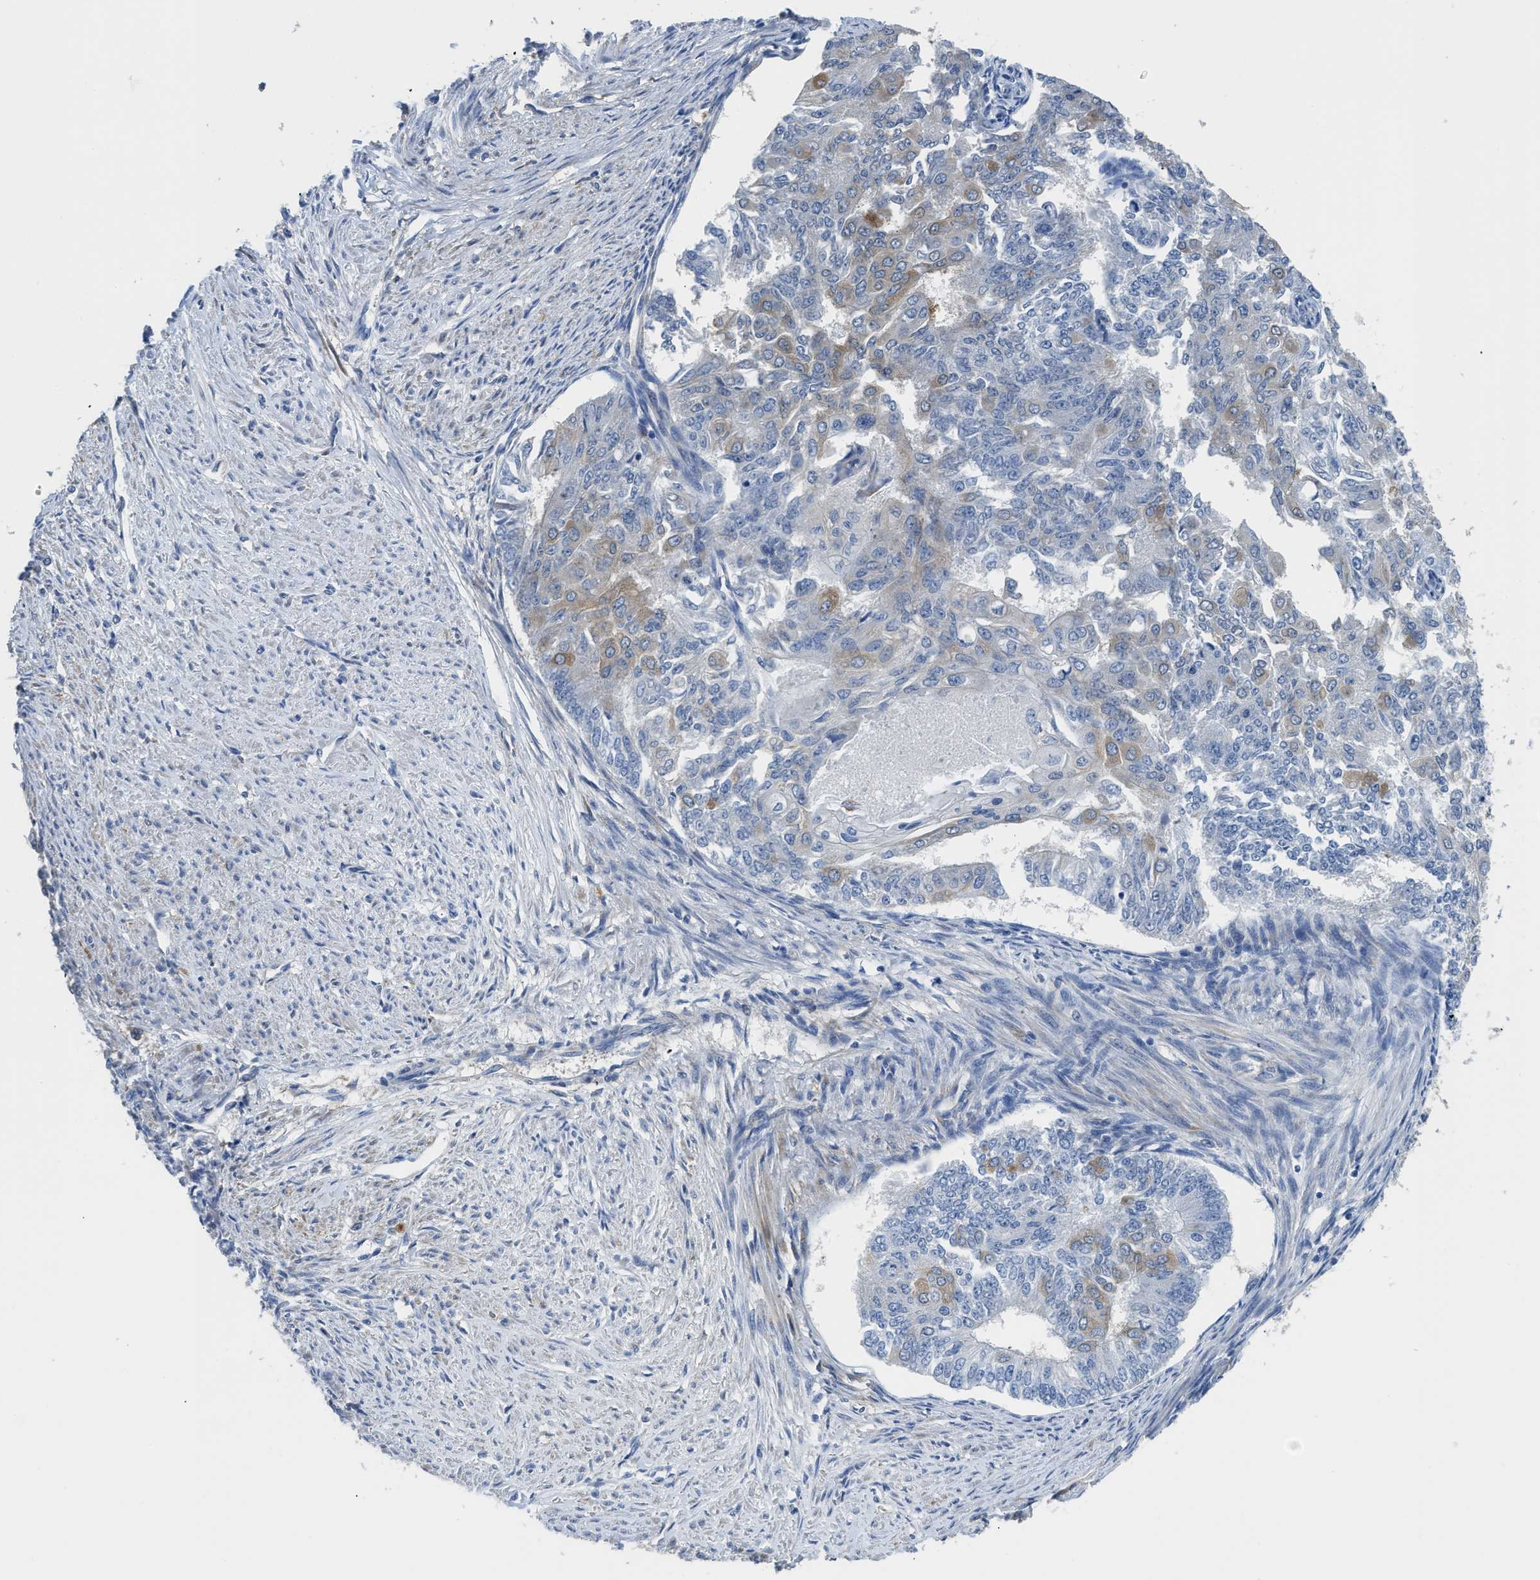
{"staining": {"intensity": "weak", "quantity": "<25%", "location": "cytoplasmic/membranous"}, "tissue": "endometrial cancer", "cell_type": "Tumor cells", "image_type": "cancer", "snomed": [{"axis": "morphology", "description": "Adenocarcinoma, NOS"}, {"axis": "topography", "description": "Endometrium"}], "caption": "There is no significant positivity in tumor cells of adenocarcinoma (endometrial).", "gene": "ZSWIM5", "patient": {"sex": "female", "age": 32}}